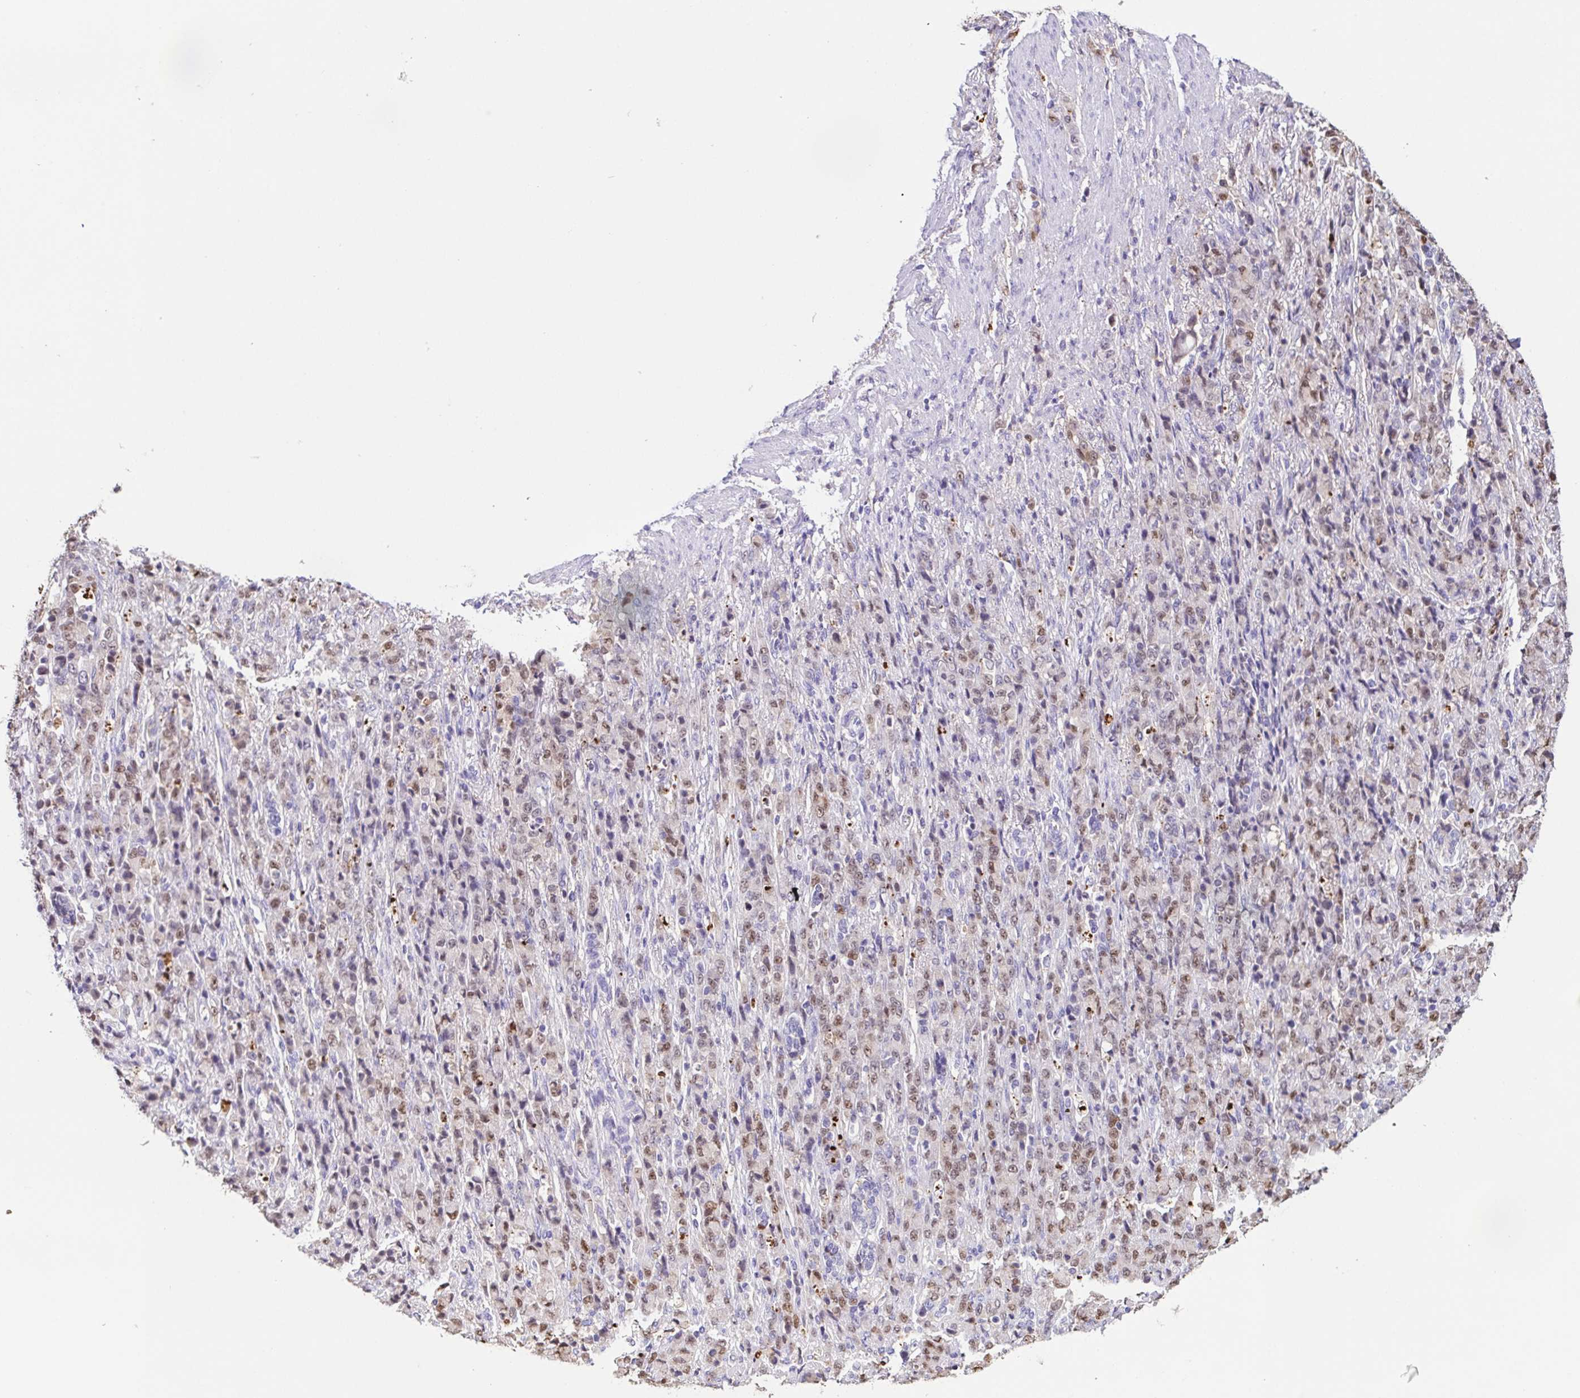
{"staining": {"intensity": "weak", "quantity": "25%-75%", "location": "nuclear"}, "tissue": "stomach cancer", "cell_type": "Tumor cells", "image_type": "cancer", "snomed": [{"axis": "morphology", "description": "Adenocarcinoma, NOS"}, {"axis": "topography", "description": "Stomach"}], "caption": "Approximately 25%-75% of tumor cells in human stomach cancer demonstrate weak nuclear protein staining as visualized by brown immunohistochemical staining.", "gene": "ANXA10", "patient": {"sex": "female", "age": 79}}